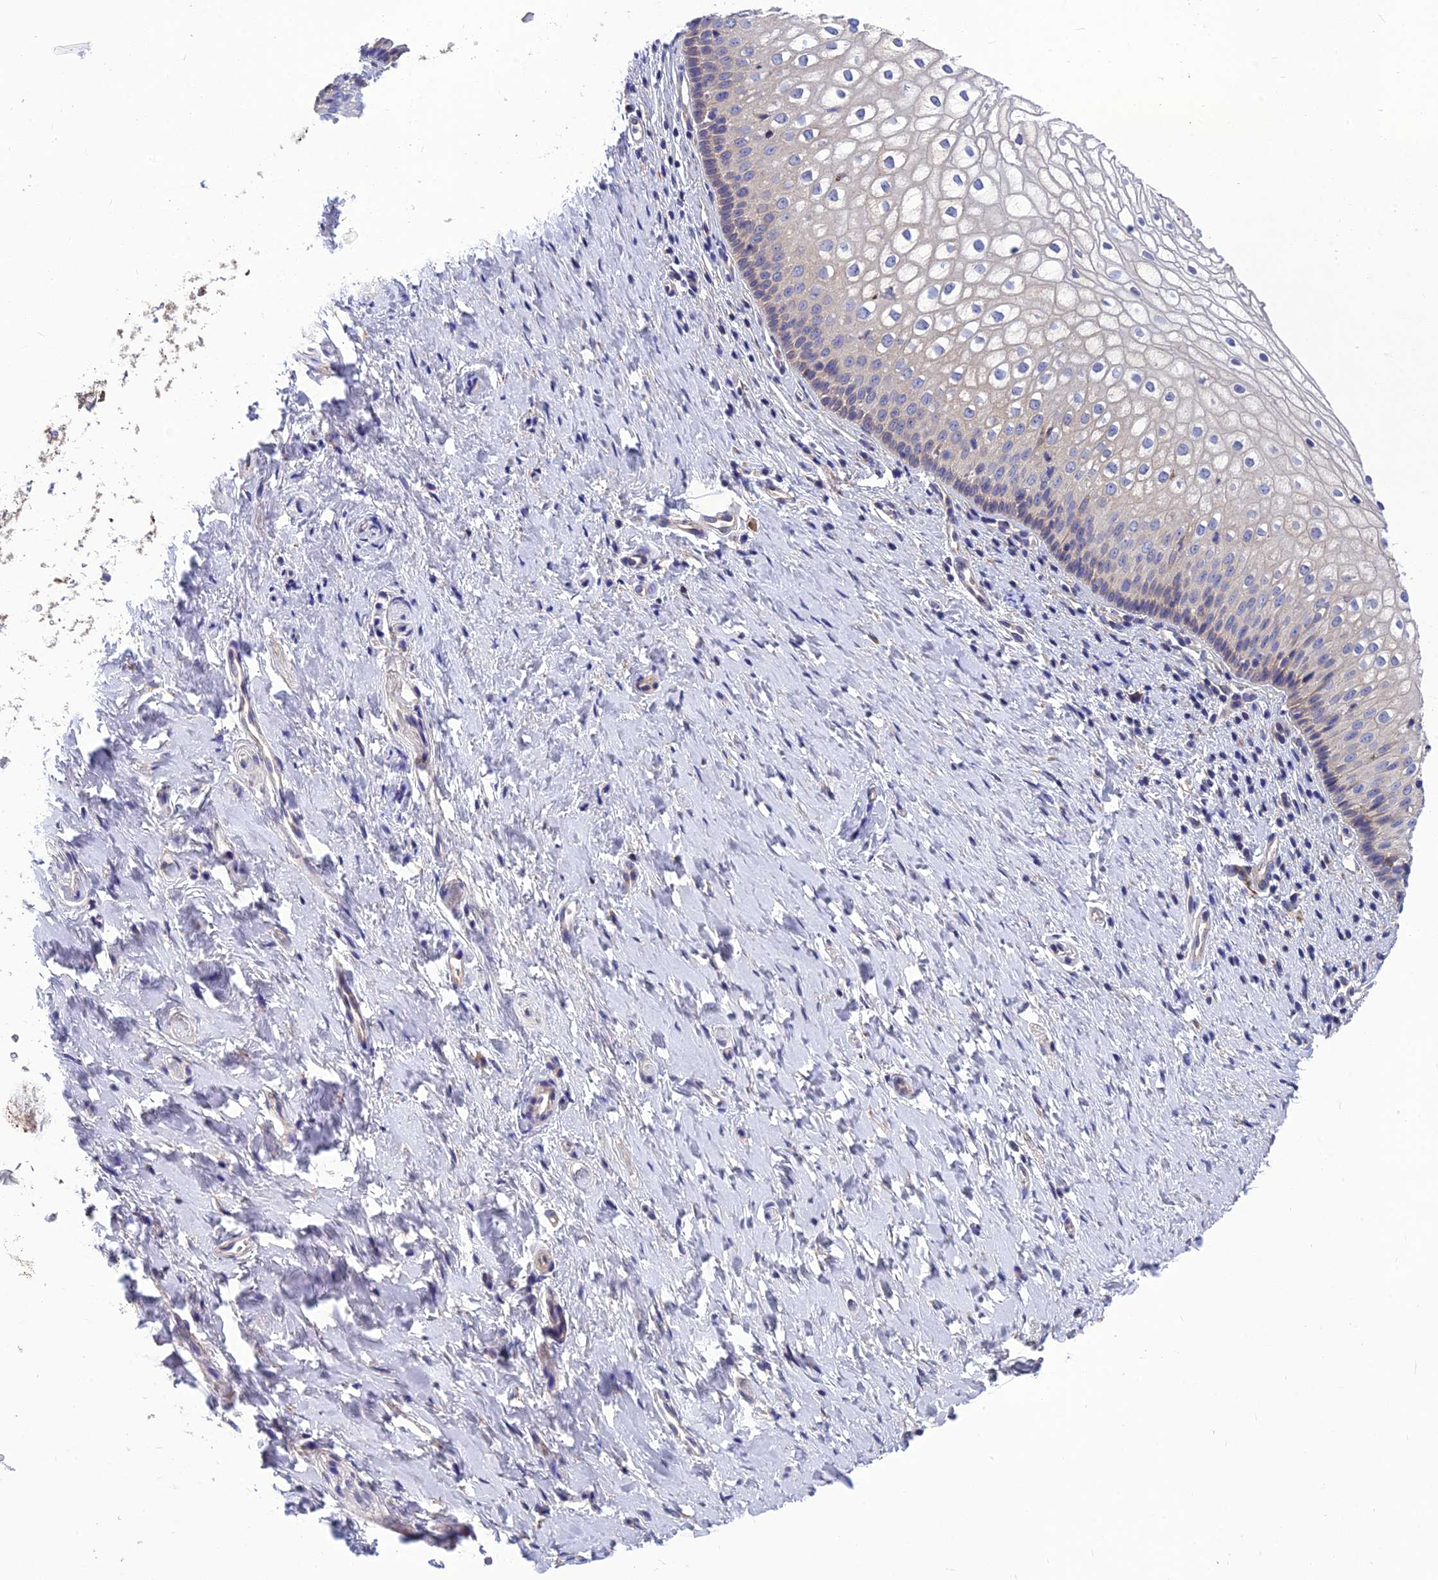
{"staining": {"intensity": "negative", "quantity": "none", "location": "none"}, "tissue": "vagina", "cell_type": "Squamous epithelial cells", "image_type": "normal", "snomed": [{"axis": "morphology", "description": "Normal tissue, NOS"}, {"axis": "topography", "description": "Vagina"}], "caption": "Immunohistochemistry (IHC) image of normal vagina: human vagina stained with DAB (3,3'-diaminobenzidine) displays no significant protein positivity in squamous epithelial cells. Brightfield microscopy of immunohistochemistry stained with DAB (brown) and hematoxylin (blue), captured at high magnification.", "gene": "UMAD1", "patient": {"sex": "female", "age": 60}}